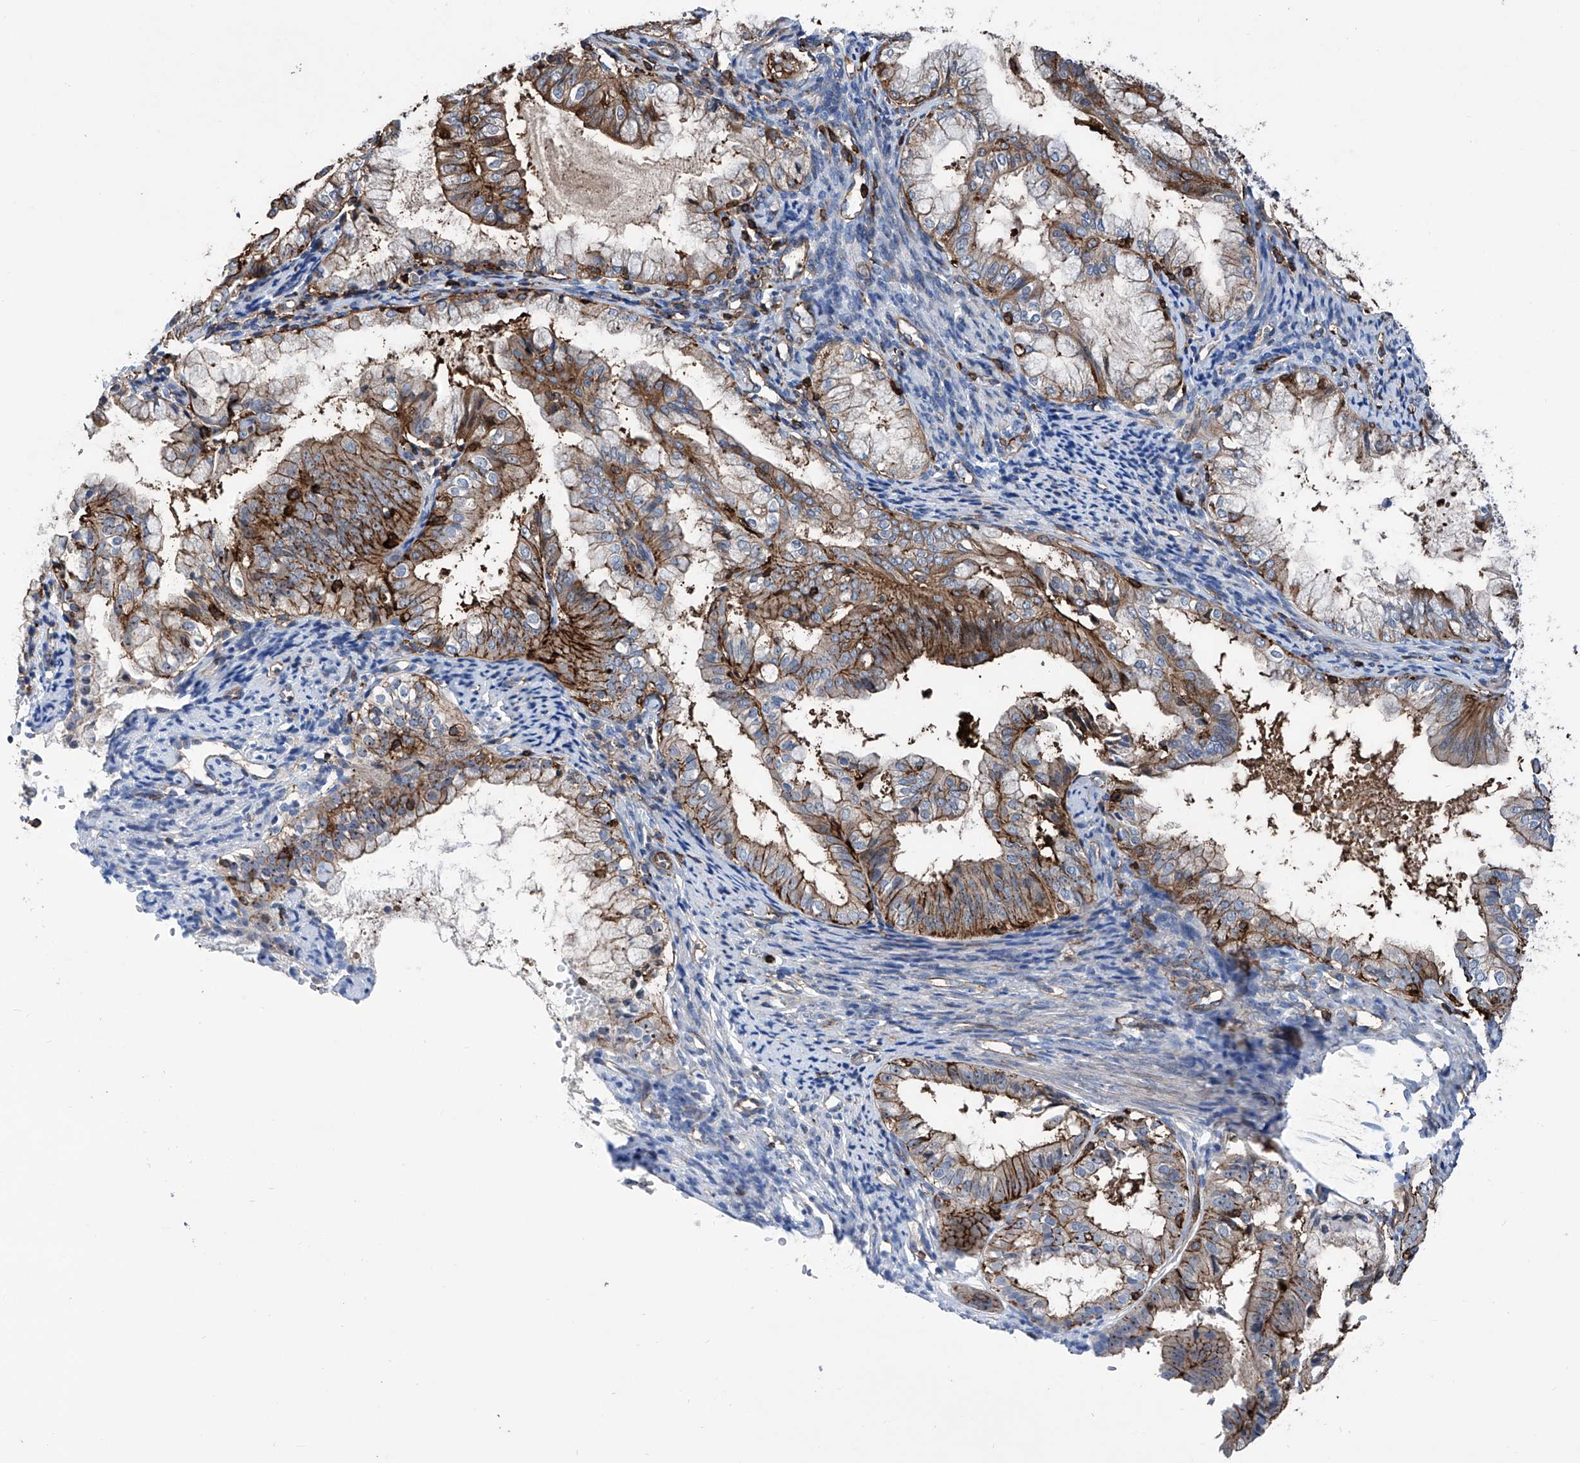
{"staining": {"intensity": "moderate", "quantity": ">75%", "location": "cytoplasmic/membranous"}, "tissue": "endometrial cancer", "cell_type": "Tumor cells", "image_type": "cancer", "snomed": [{"axis": "morphology", "description": "Adenocarcinoma, NOS"}, {"axis": "topography", "description": "Endometrium"}], "caption": "Endometrial cancer stained with immunohistochemistry (IHC) displays moderate cytoplasmic/membranous staining in about >75% of tumor cells.", "gene": "ZNF484", "patient": {"sex": "female", "age": 63}}